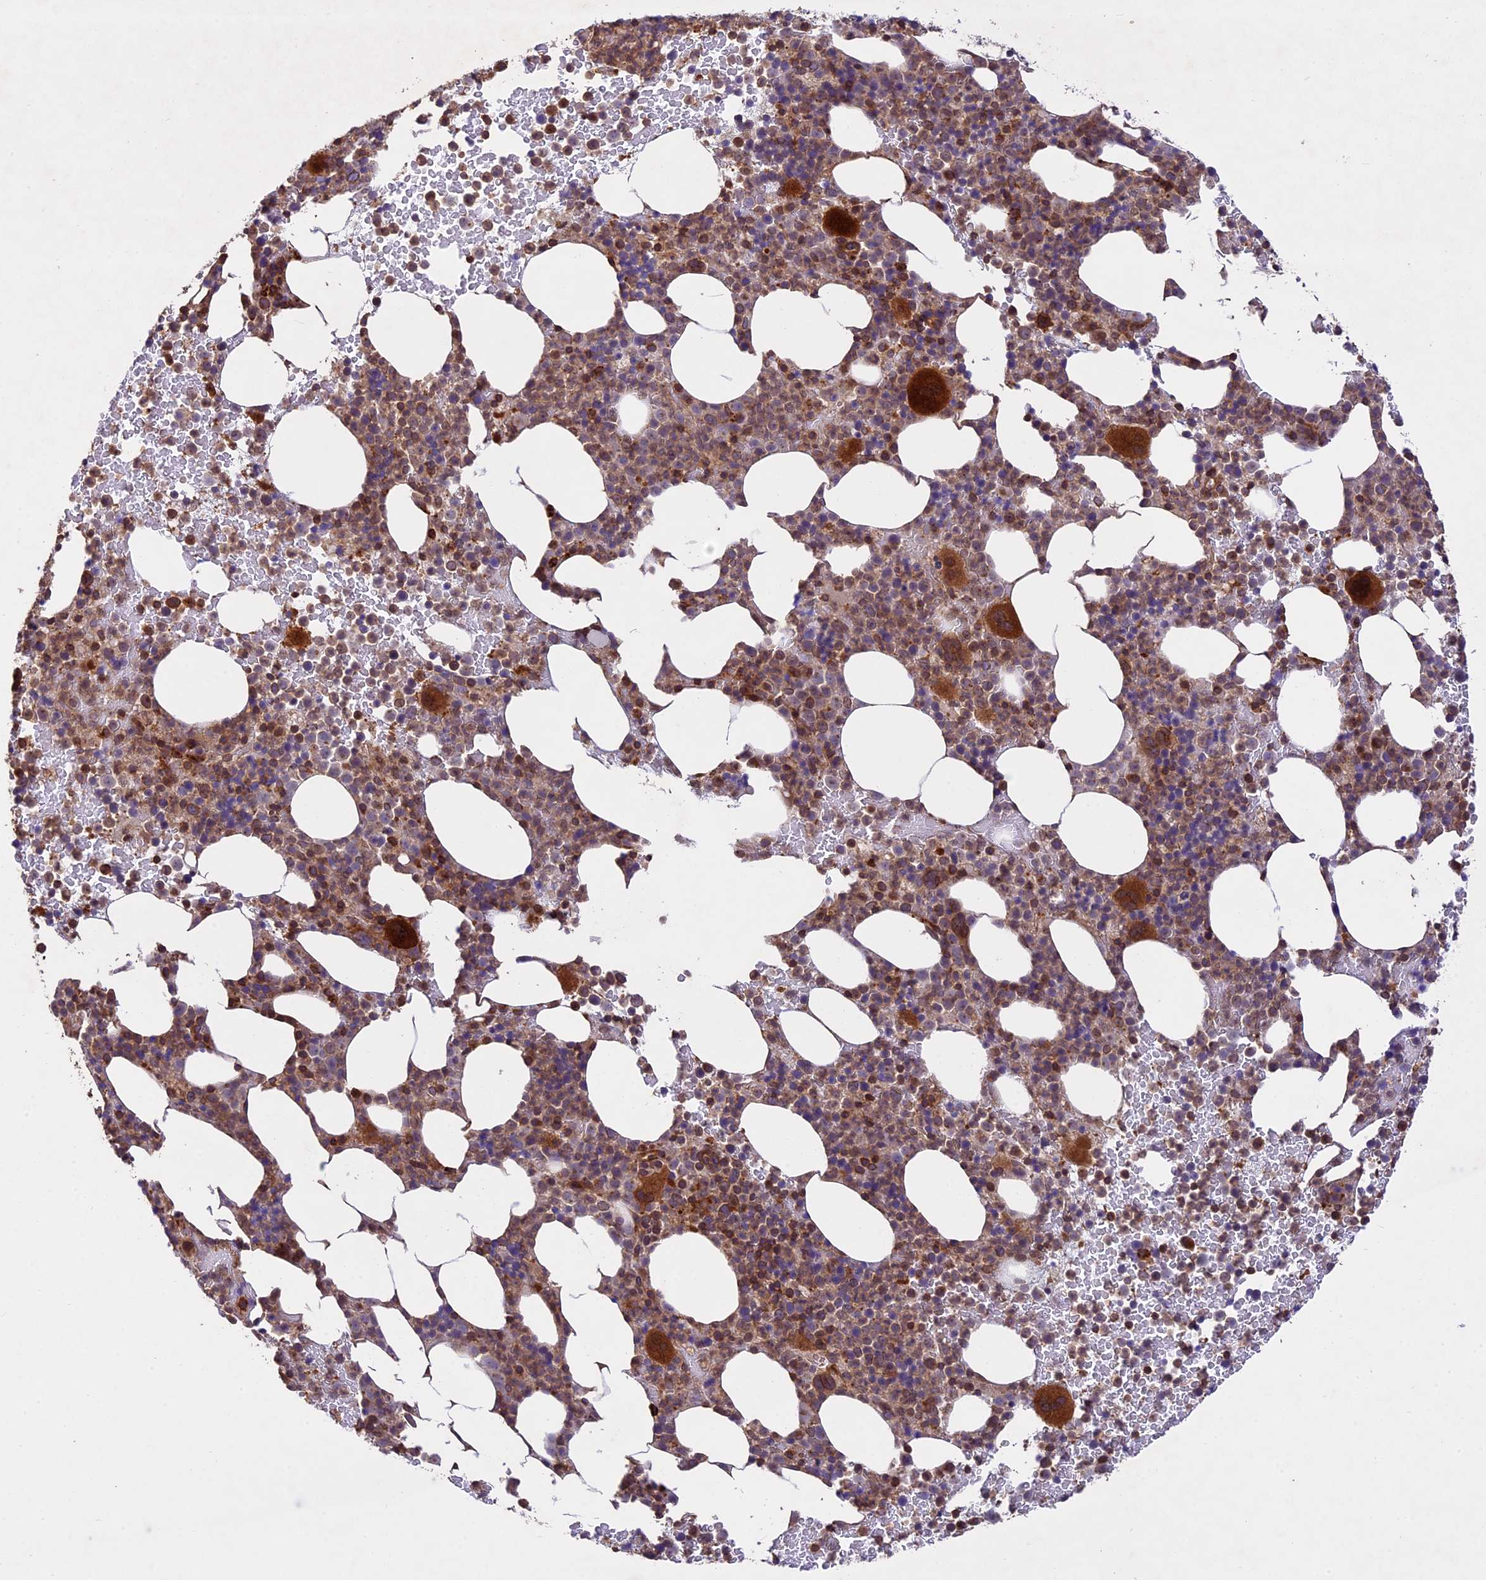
{"staining": {"intensity": "strong", "quantity": "25%-75%", "location": "cytoplasmic/membranous"}, "tissue": "bone marrow", "cell_type": "Hematopoietic cells", "image_type": "normal", "snomed": [{"axis": "morphology", "description": "Normal tissue, NOS"}, {"axis": "topography", "description": "Bone marrow"}], "caption": "Unremarkable bone marrow demonstrates strong cytoplasmic/membranous expression in approximately 25%-75% of hematopoietic cells, visualized by immunohistochemistry.", "gene": "DGKH", "patient": {"sex": "female", "age": 82}}